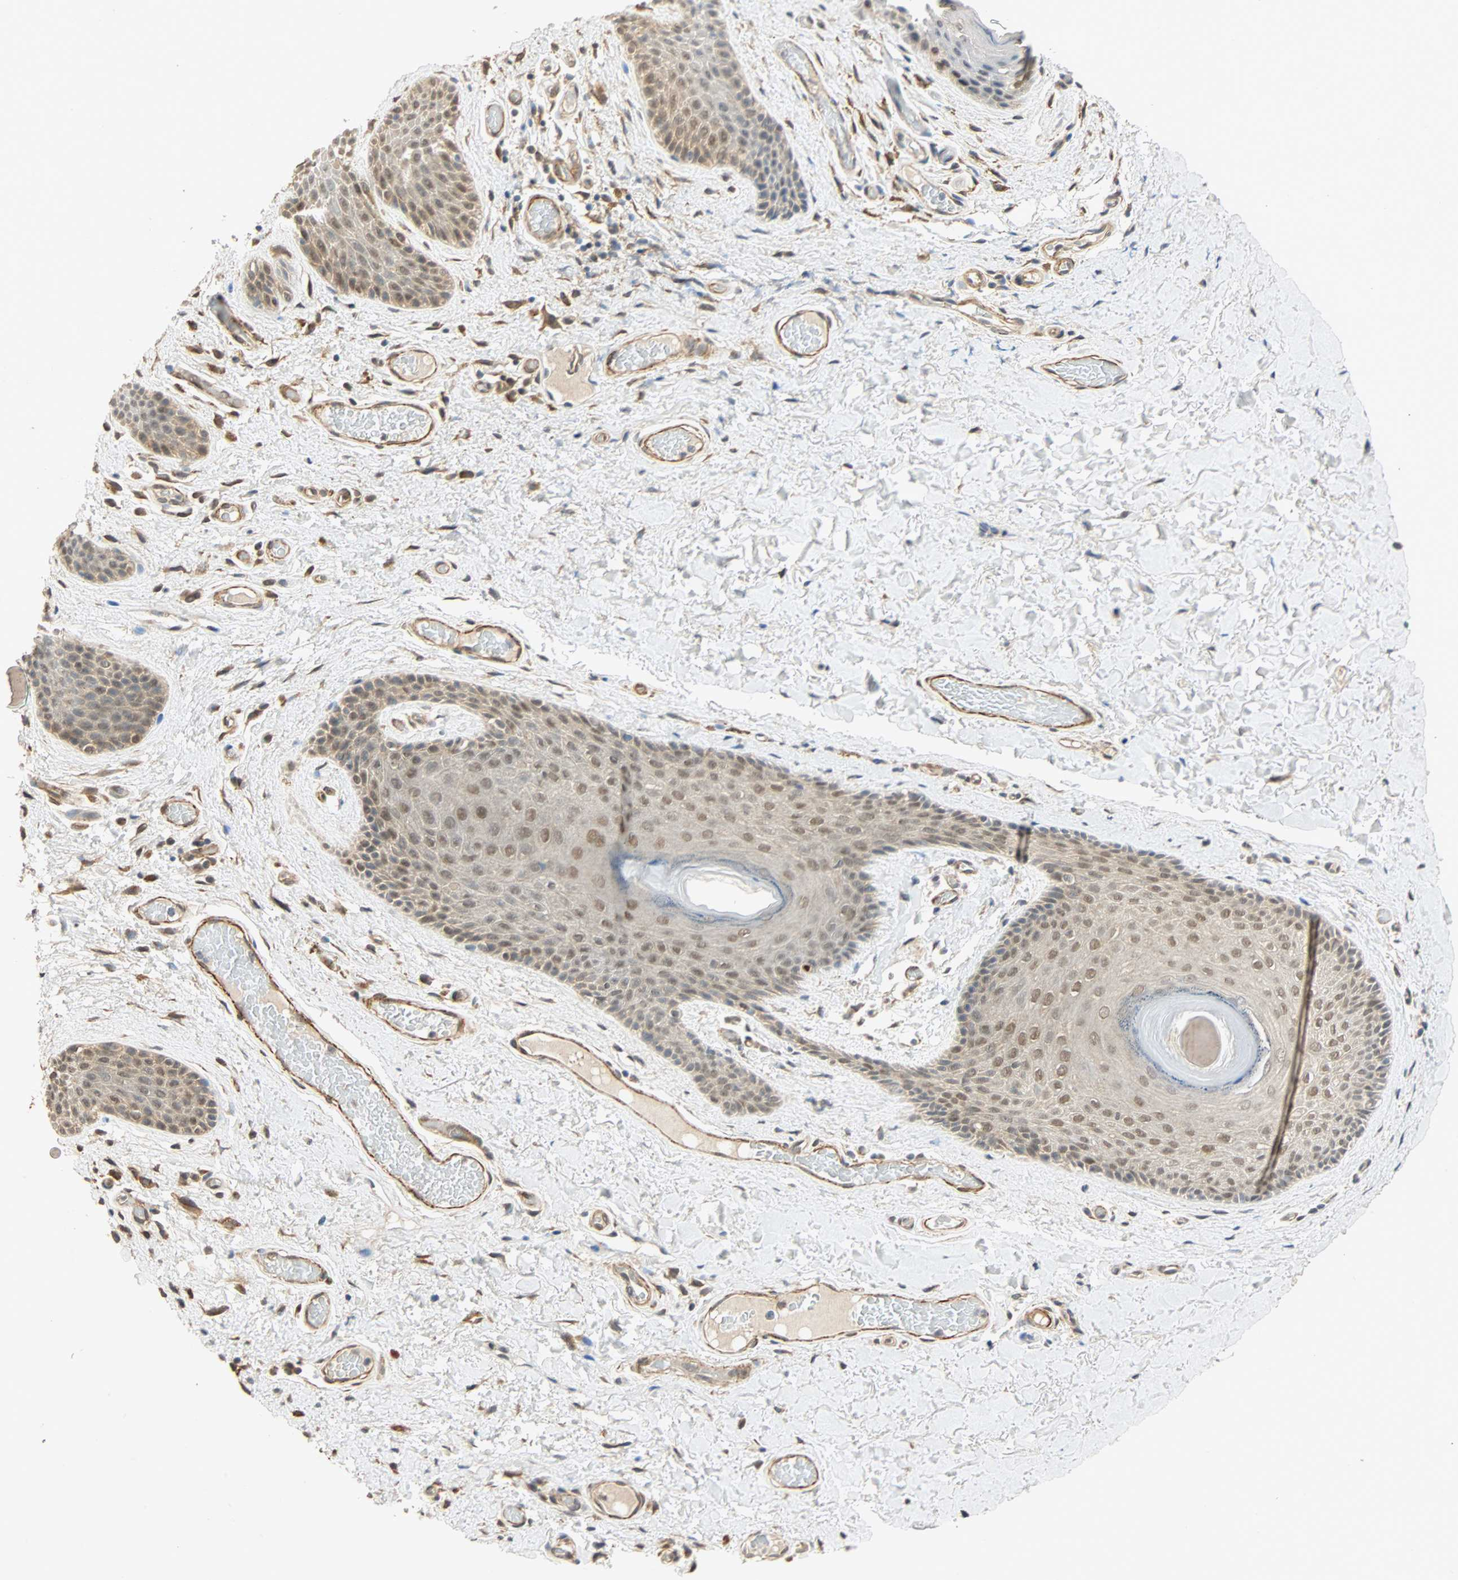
{"staining": {"intensity": "moderate", "quantity": "25%-75%", "location": "cytoplasmic/membranous,nuclear"}, "tissue": "skin", "cell_type": "Epidermal cells", "image_type": "normal", "snomed": [{"axis": "morphology", "description": "Normal tissue, NOS"}, {"axis": "topography", "description": "Anal"}], "caption": "Unremarkable skin exhibits moderate cytoplasmic/membranous,nuclear positivity in about 25%-75% of epidermal cells, visualized by immunohistochemistry. Nuclei are stained in blue.", "gene": "QSER1", "patient": {"sex": "male", "age": 74}}